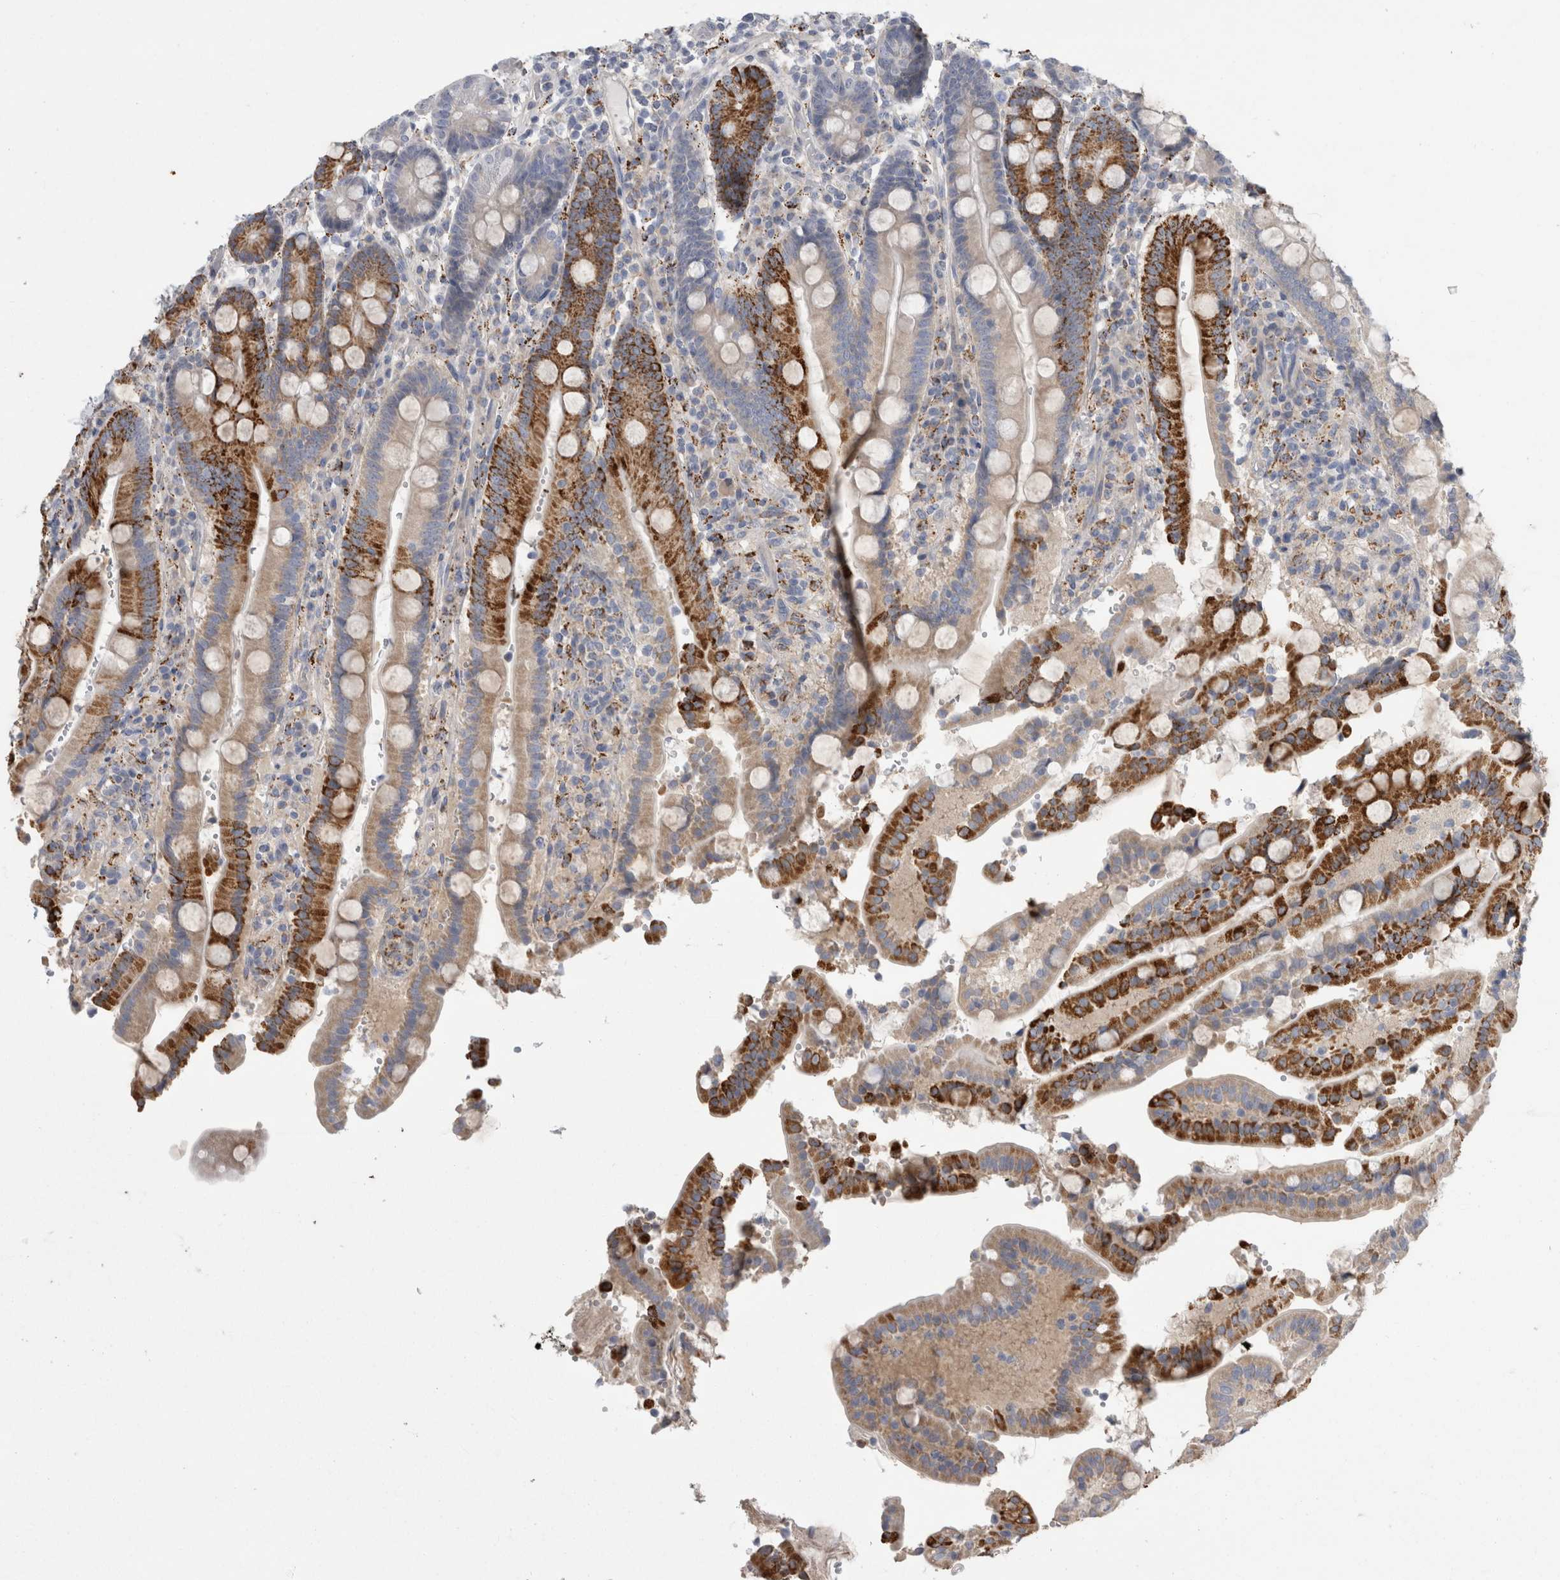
{"staining": {"intensity": "strong", "quantity": "25%-75%", "location": "cytoplasmic/membranous"}, "tissue": "duodenum", "cell_type": "Glandular cells", "image_type": "normal", "snomed": [{"axis": "morphology", "description": "Normal tissue, NOS"}, {"axis": "topography", "description": "Small intestine, NOS"}], "caption": "Immunohistochemical staining of unremarkable human duodenum reveals strong cytoplasmic/membranous protein expression in approximately 25%-75% of glandular cells. The staining is performed using DAB (3,3'-diaminobenzidine) brown chromogen to label protein expression. The nuclei are counter-stained blue using hematoxylin.", "gene": "GATM", "patient": {"sex": "female", "age": 71}}